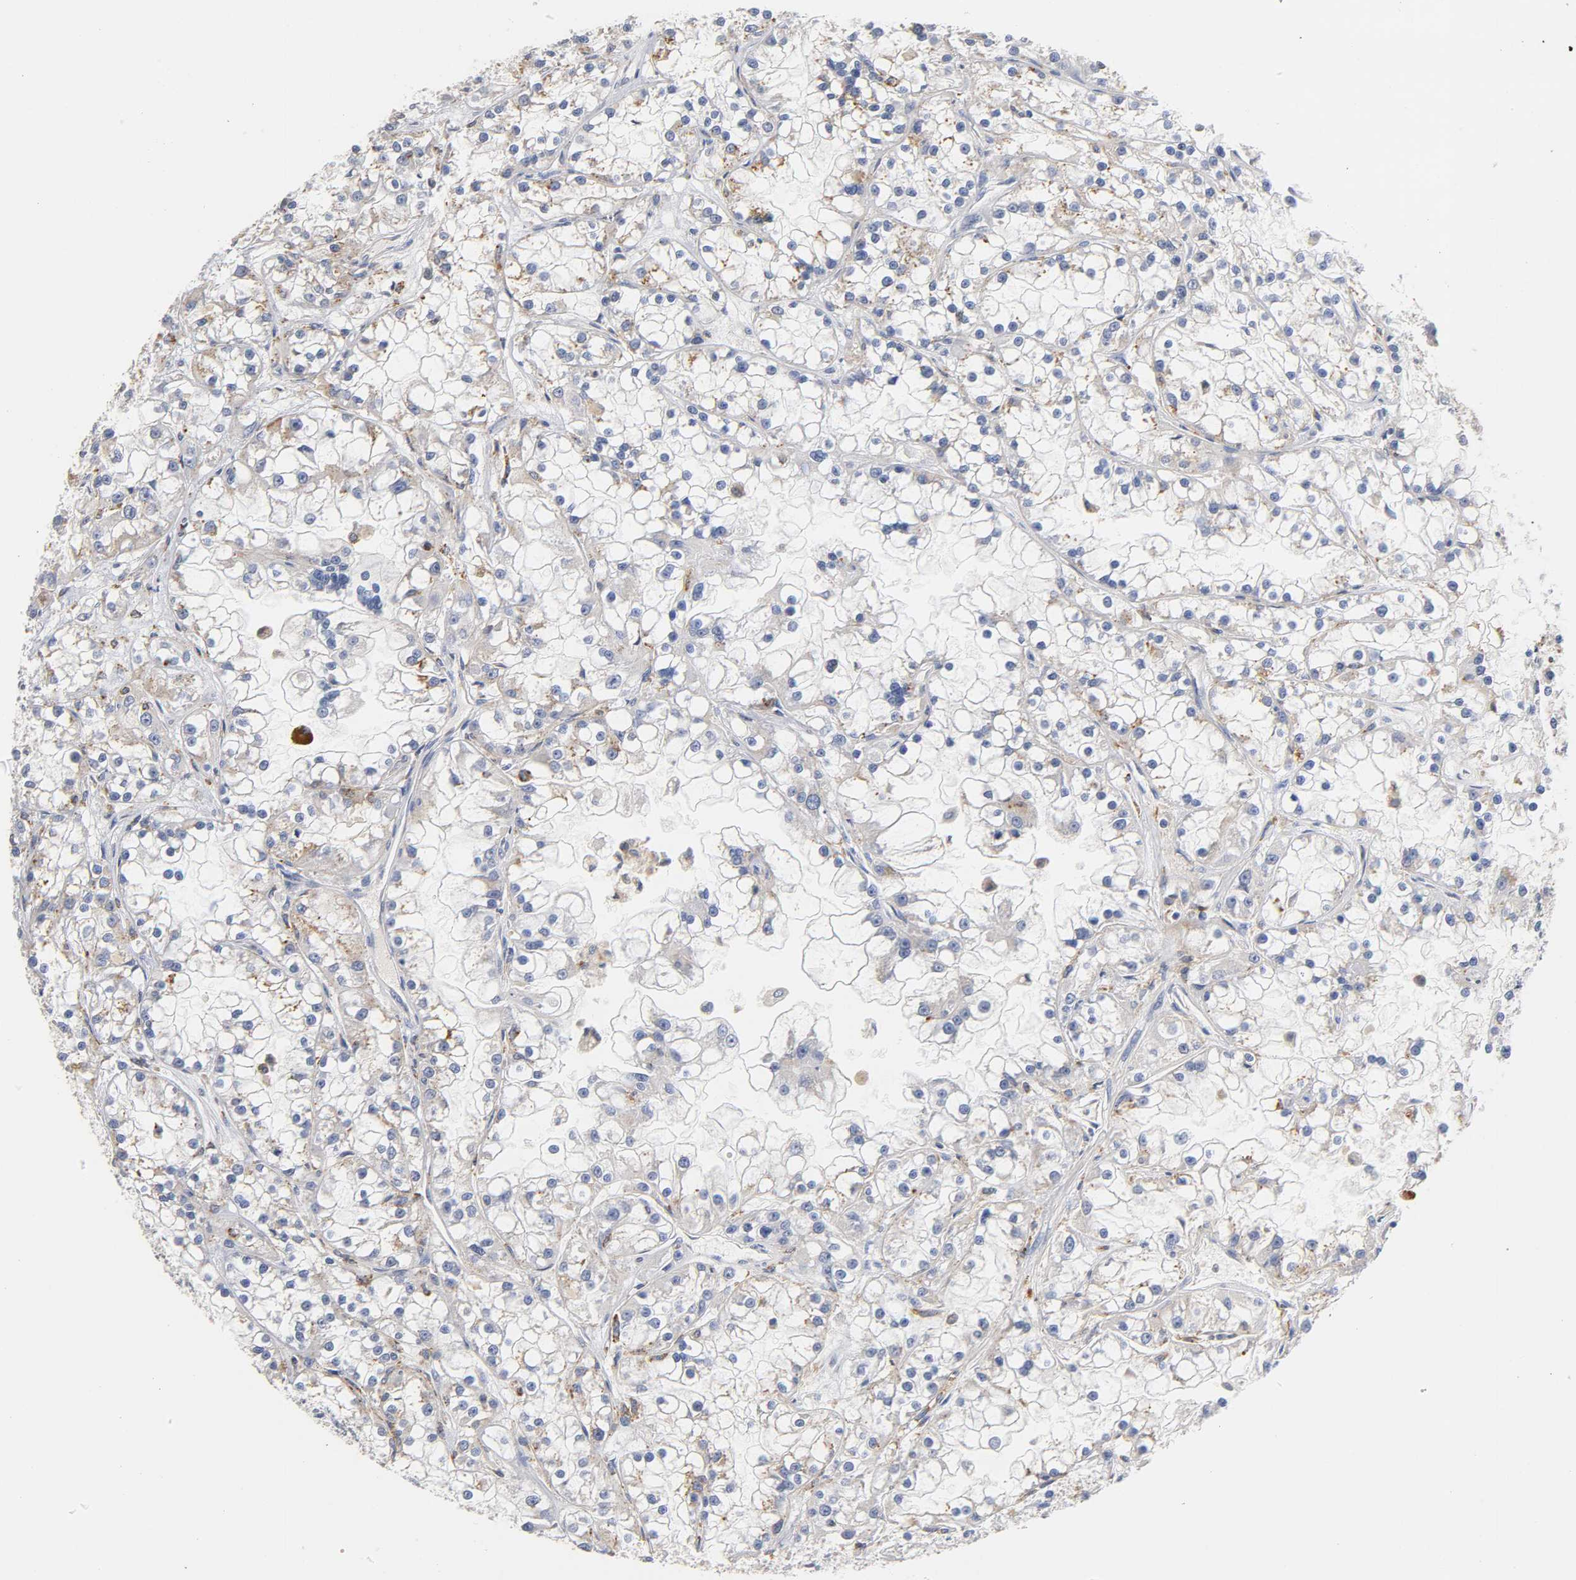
{"staining": {"intensity": "weak", "quantity": "25%-75%", "location": "cytoplasmic/membranous"}, "tissue": "renal cancer", "cell_type": "Tumor cells", "image_type": "cancer", "snomed": [{"axis": "morphology", "description": "Adenocarcinoma, NOS"}, {"axis": "topography", "description": "Kidney"}], "caption": "This micrograph reveals immunohistochemistry (IHC) staining of renal cancer (adenocarcinoma), with low weak cytoplasmic/membranous staining in about 25%-75% of tumor cells.", "gene": "SEMA5A", "patient": {"sex": "female", "age": 52}}